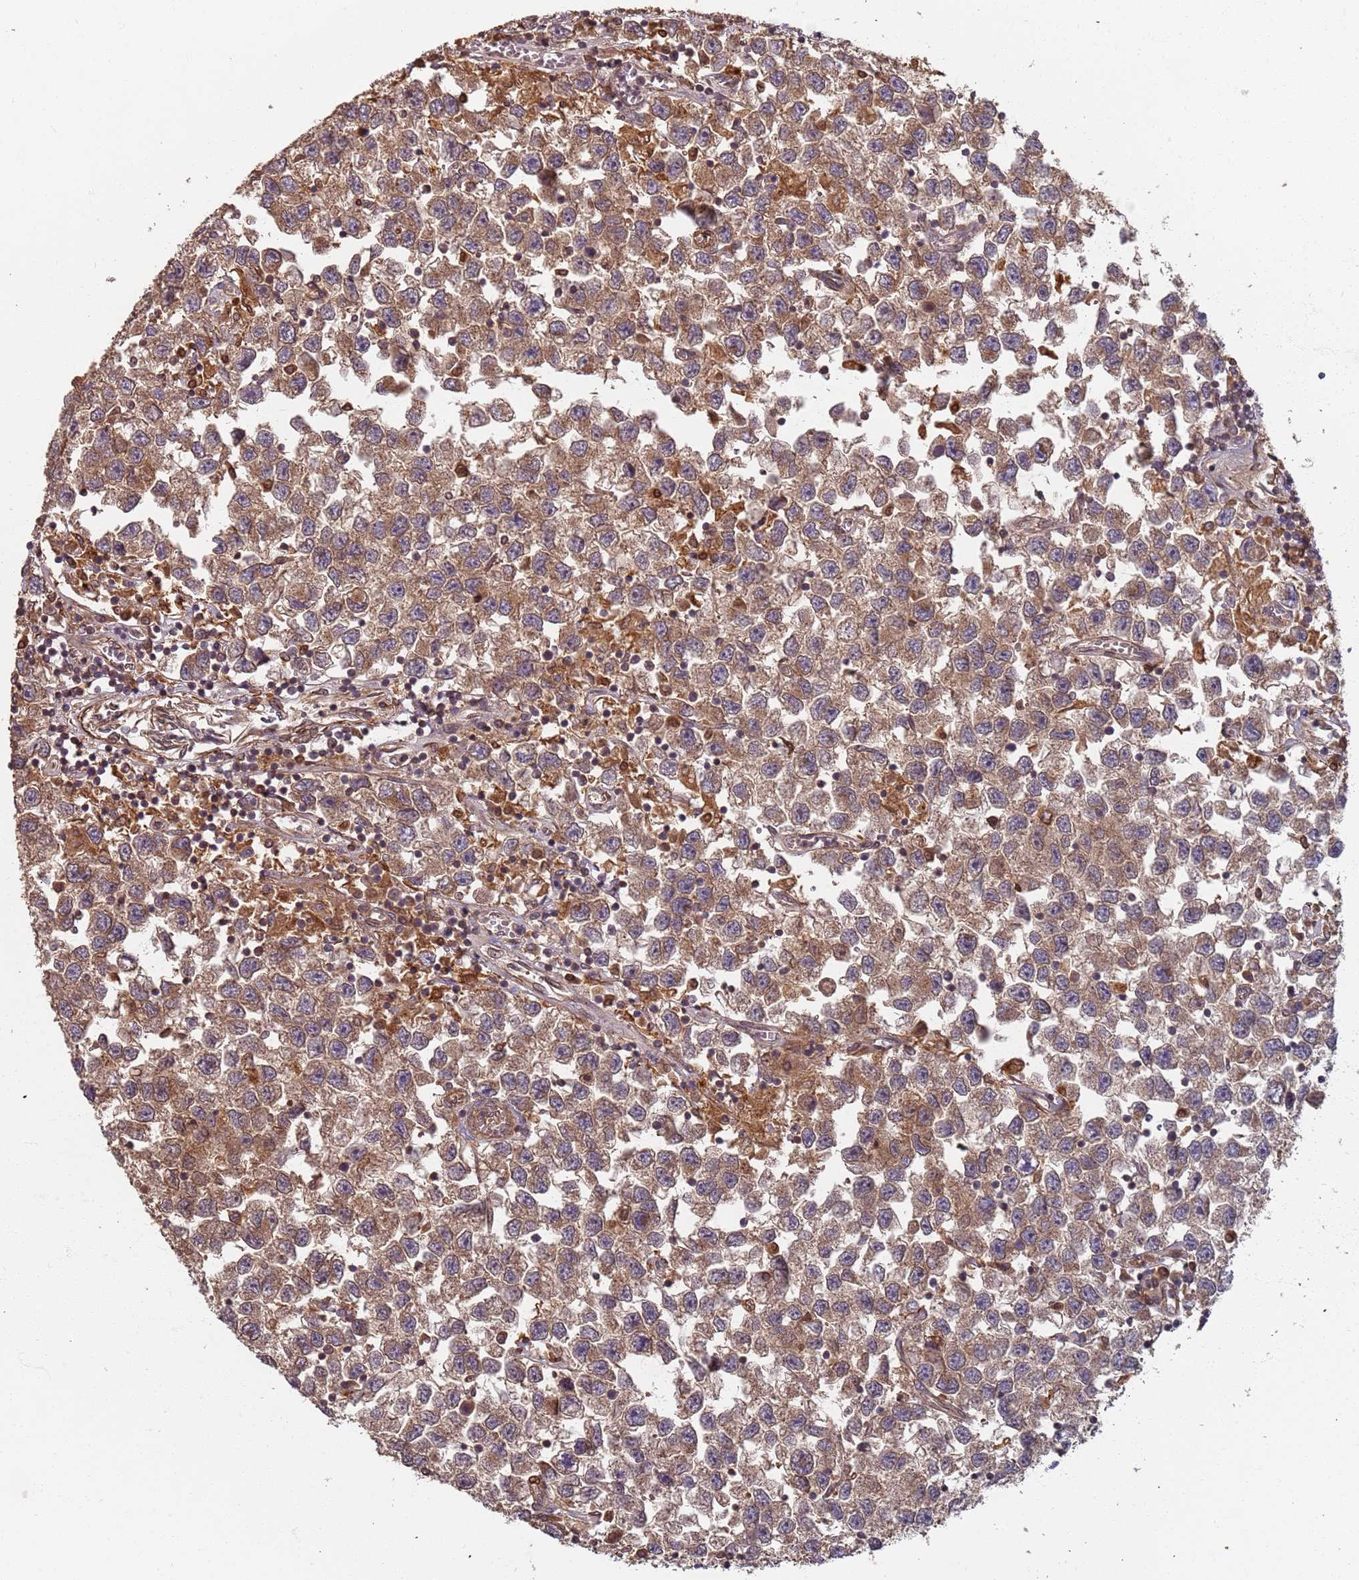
{"staining": {"intensity": "weak", "quantity": "25%-75%", "location": "cytoplasmic/membranous,nuclear"}, "tissue": "testis cancer", "cell_type": "Tumor cells", "image_type": "cancer", "snomed": [{"axis": "morphology", "description": "Seminoma, NOS"}, {"axis": "topography", "description": "Testis"}], "caption": "Weak cytoplasmic/membranous and nuclear expression is identified in about 25%-75% of tumor cells in testis cancer.", "gene": "SDCCAG8", "patient": {"sex": "male", "age": 26}}